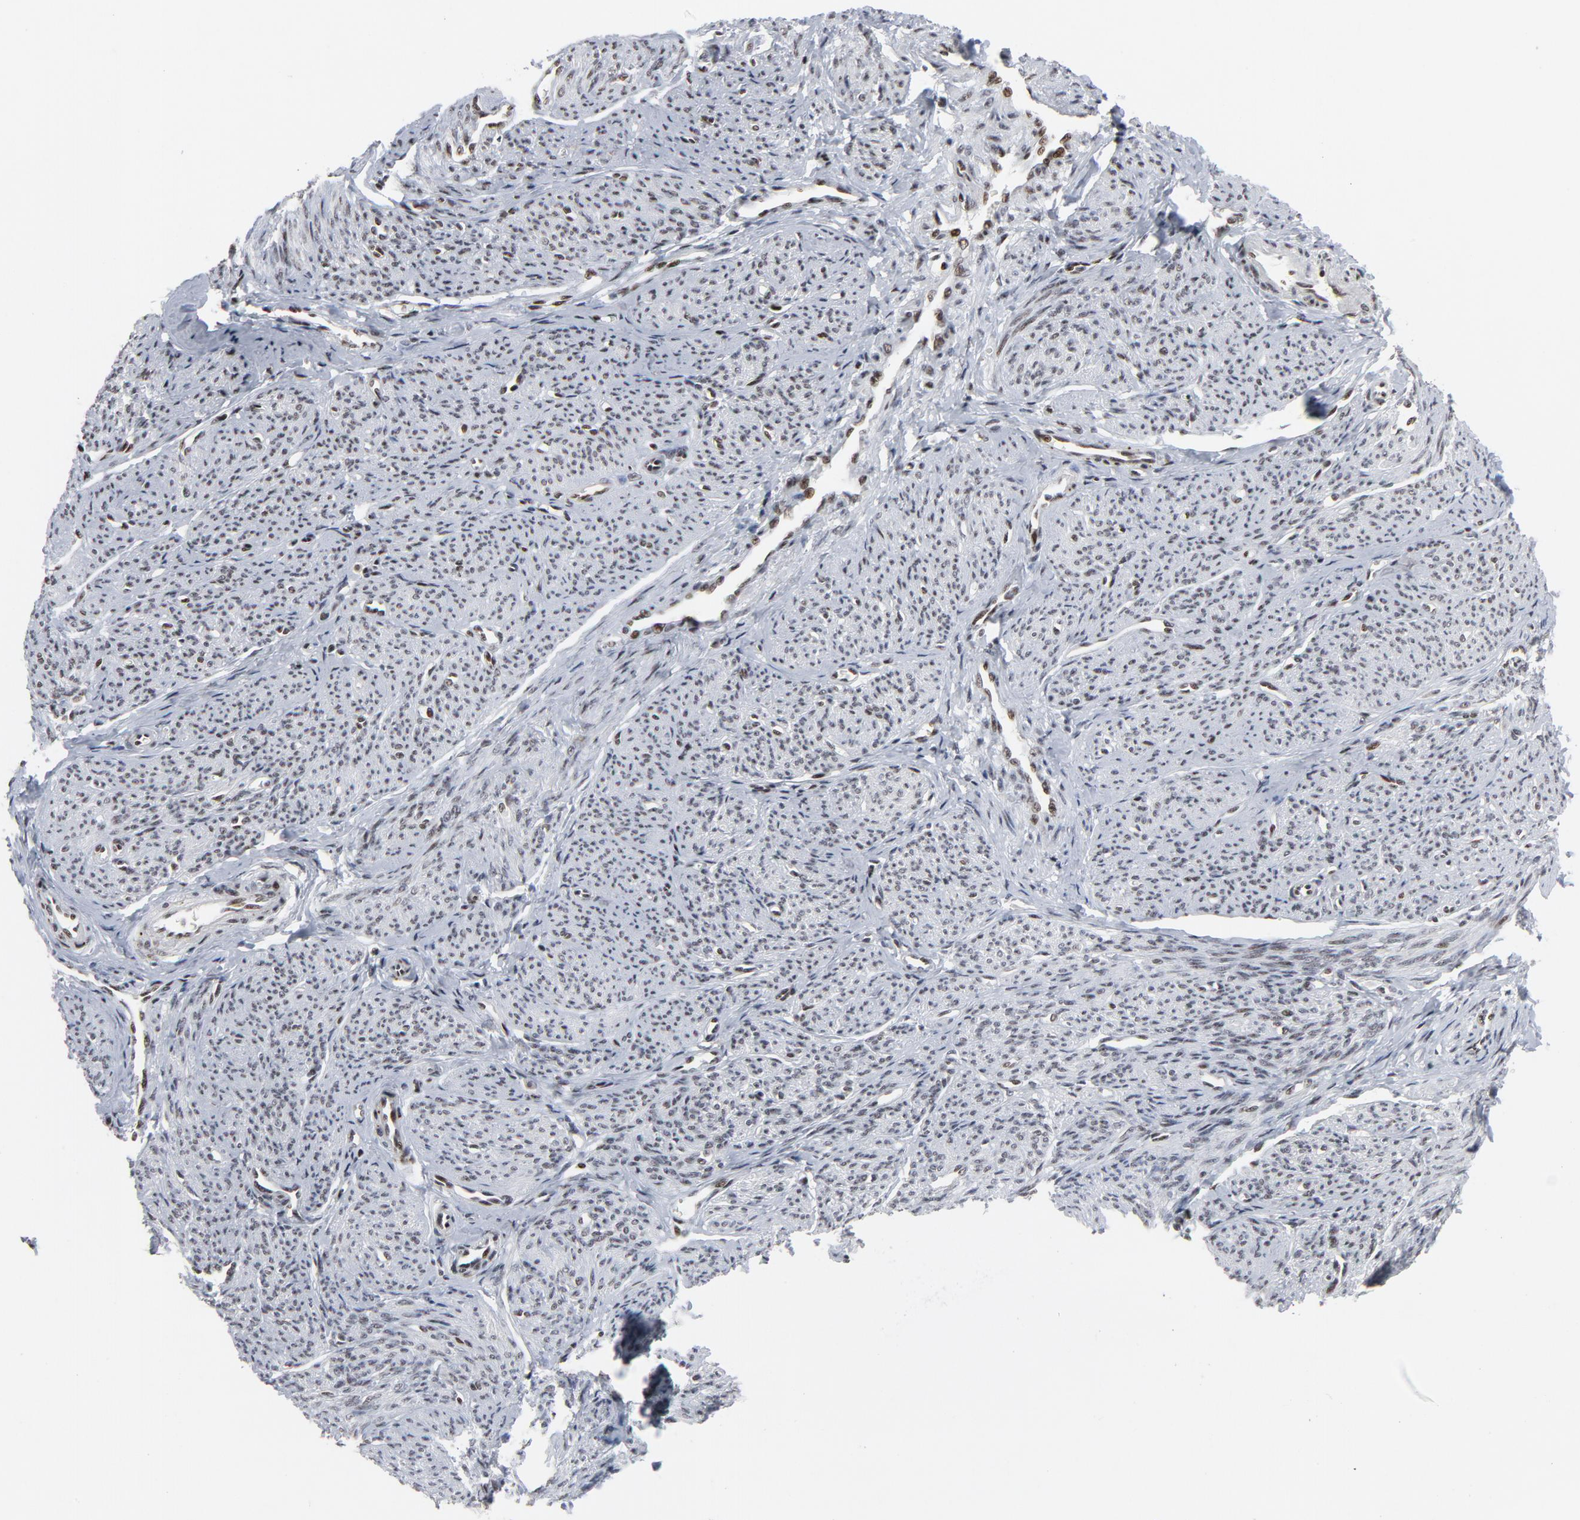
{"staining": {"intensity": "weak", "quantity": "25%-75%", "location": "nuclear"}, "tissue": "smooth muscle", "cell_type": "Smooth muscle cells", "image_type": "normal", "snomed": [{"axis": "morphology", "description": "Normal tissue, NOS"}, {"axis": "topography", "description": "Smooth muscle"}], "caption": "A low amount of weak nuclear positivity is identified in about 25%-75% of smooth muscle cells in unremarkable smooth muscle.", "gene": "GABPA", "patient": {"sex": "female", "age": 65}}